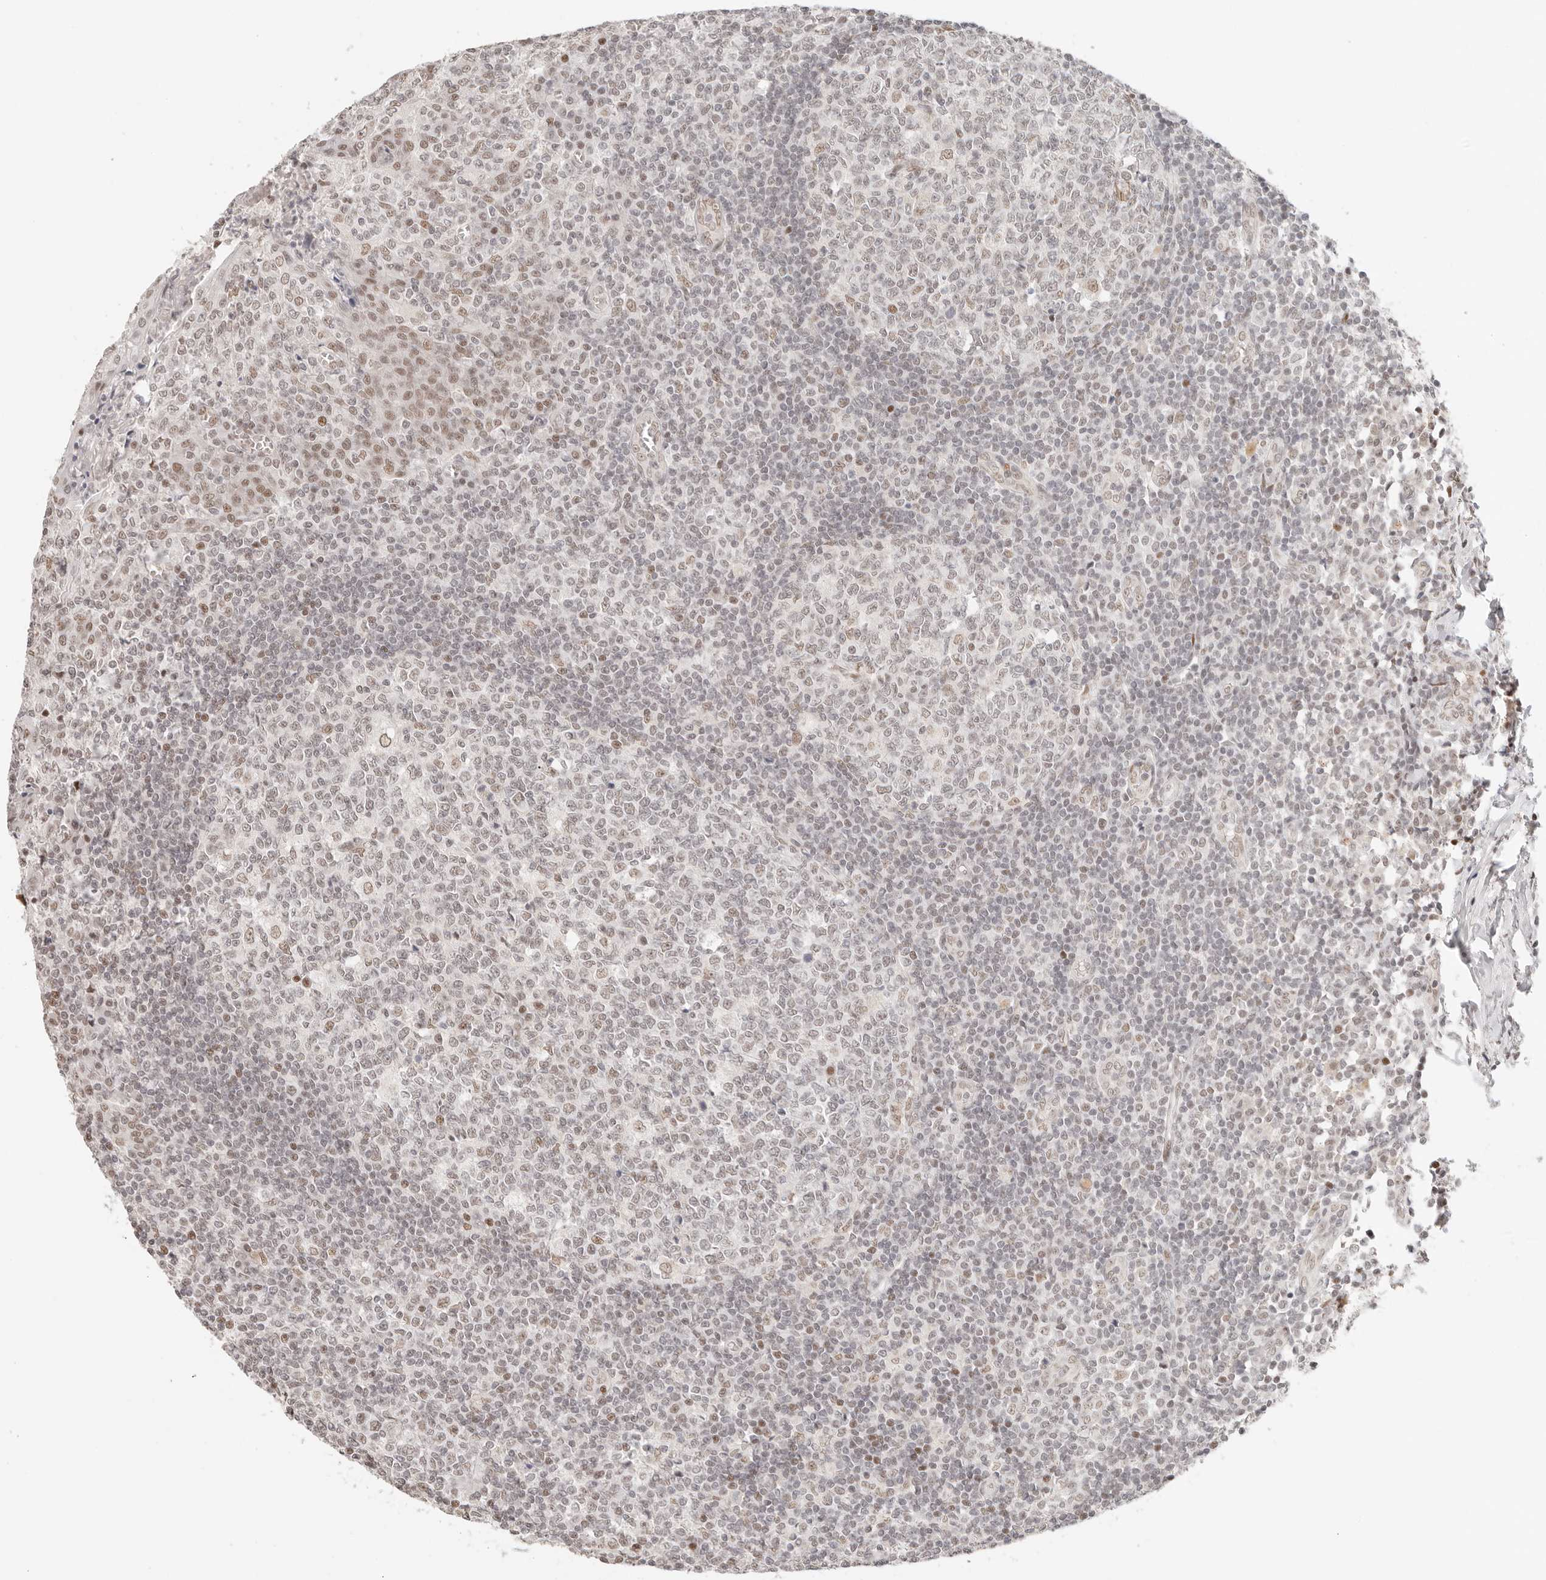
{"staining": {"intensity": "moderate", "quantity": "25%-75%", "location": "nuclear"}, "tissue": "tonsil", "cell_type": "Germinal center cells", "image_type": "normal", "snomed": [{"axis": "morphology", "description": "Normal tissue, NOS"}, {"axis": "topography", "description": "Tonsil"}], "caption": "Tonsil stained with DAB (3,3'-diaminobenzidine) immunohistochemistry demonstrates medium levels of moderate nuclear expression in about 25%-75% of germinal center cells. (brown staining indicates protein expression, while blue staining denotes nuclei).", "gene": "HOXC5", "patient": {"sex": "female", "age": 19}}